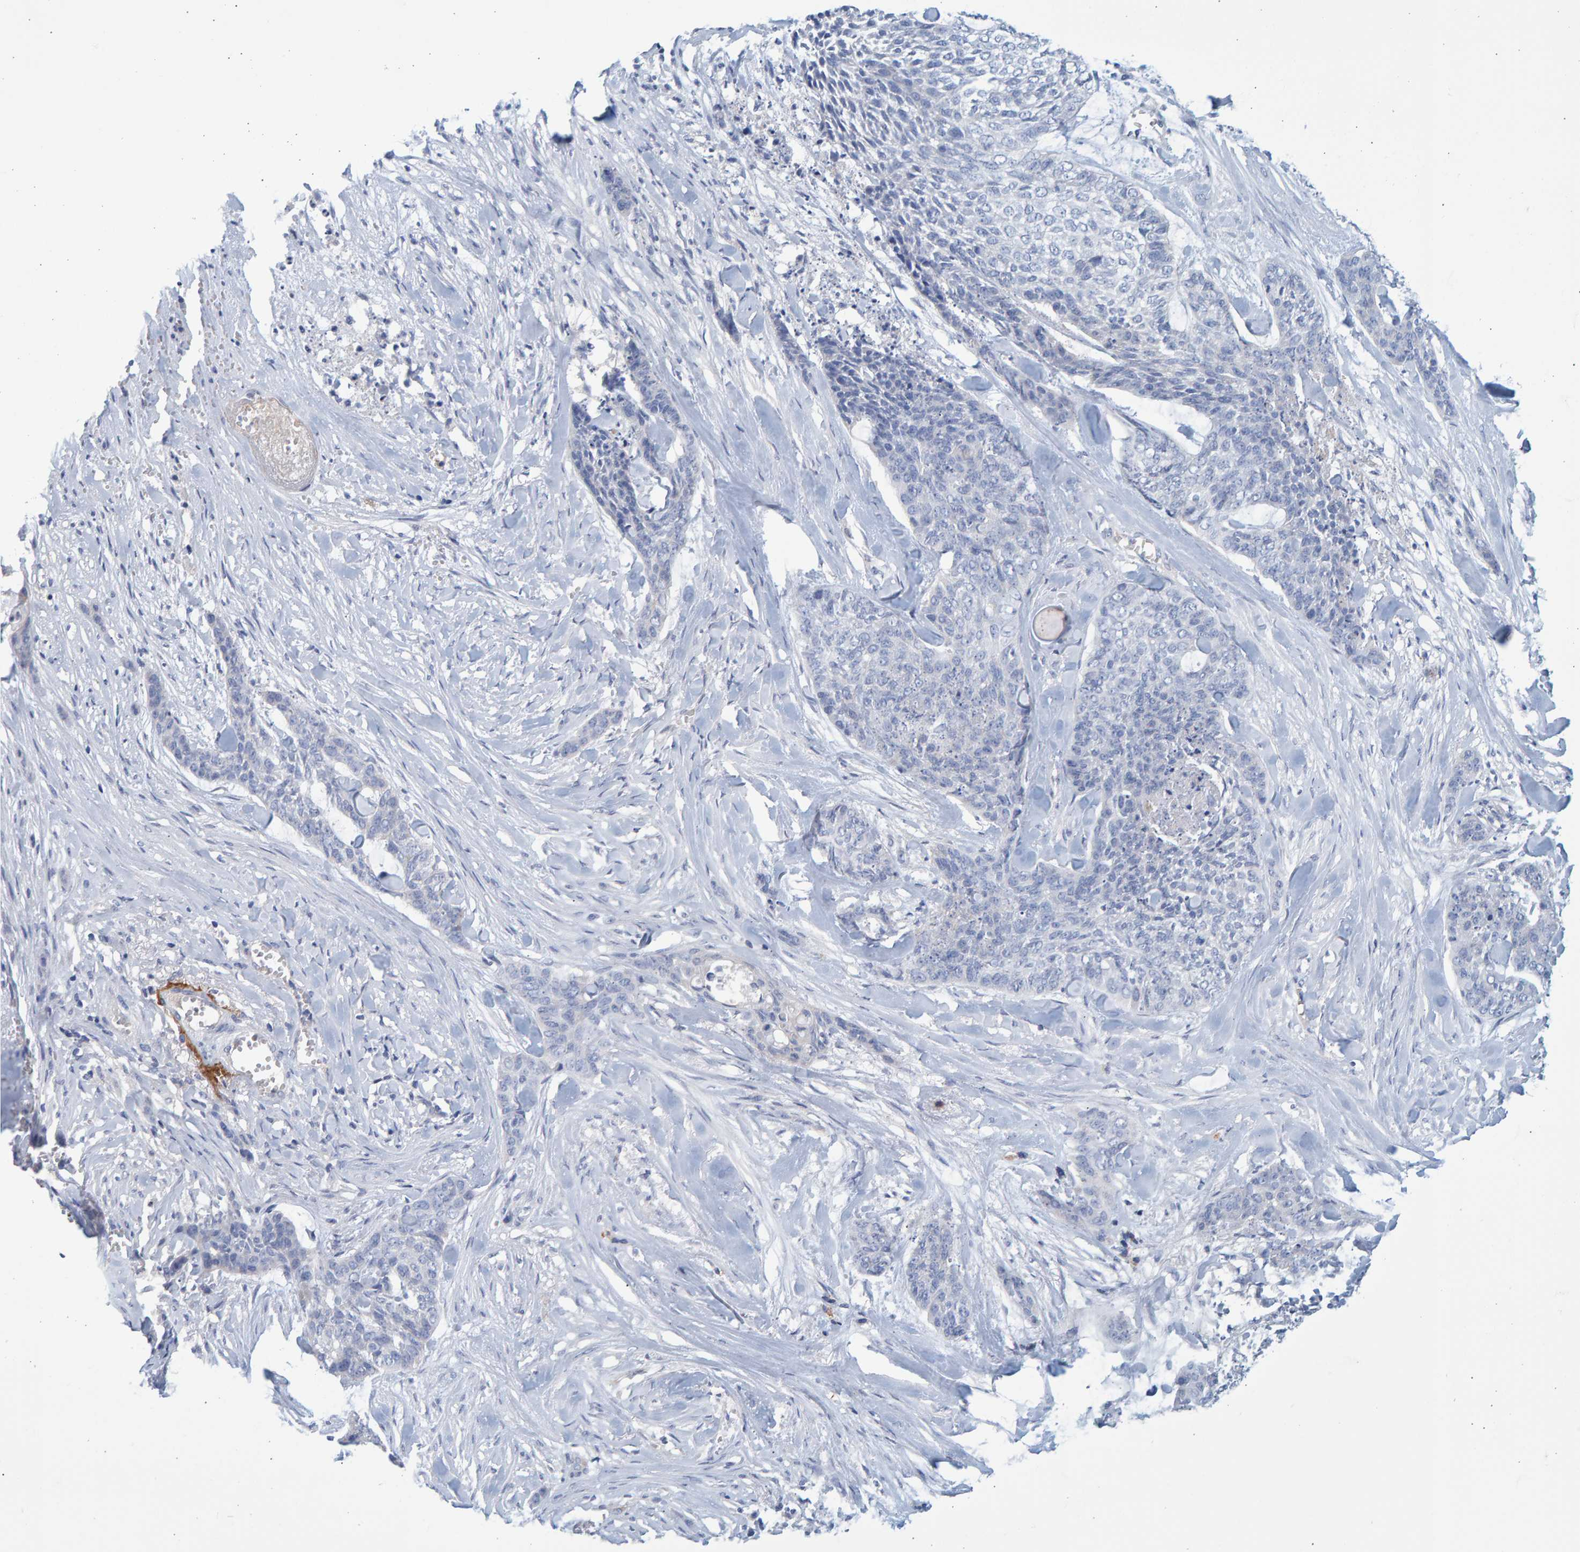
{"staining": {"intensity": "negative", "quantity": "none", "location": "none"}, "tissue": "skin cancer", "cell_type": "Tumor cells", "image_type": "cancer", "snomed": [{"axis": "morphology", "description": "Basal cell carcinoma"}, {"axis": "topography", "description": "Skin"}], "caption": "Tumor cells show no significant expression in skin basal cell carcinoma. (DAB immunohistochemistry, high magnification).", "gene": "SLC34A3", "patient": {"sex": "female", "age": 64}}